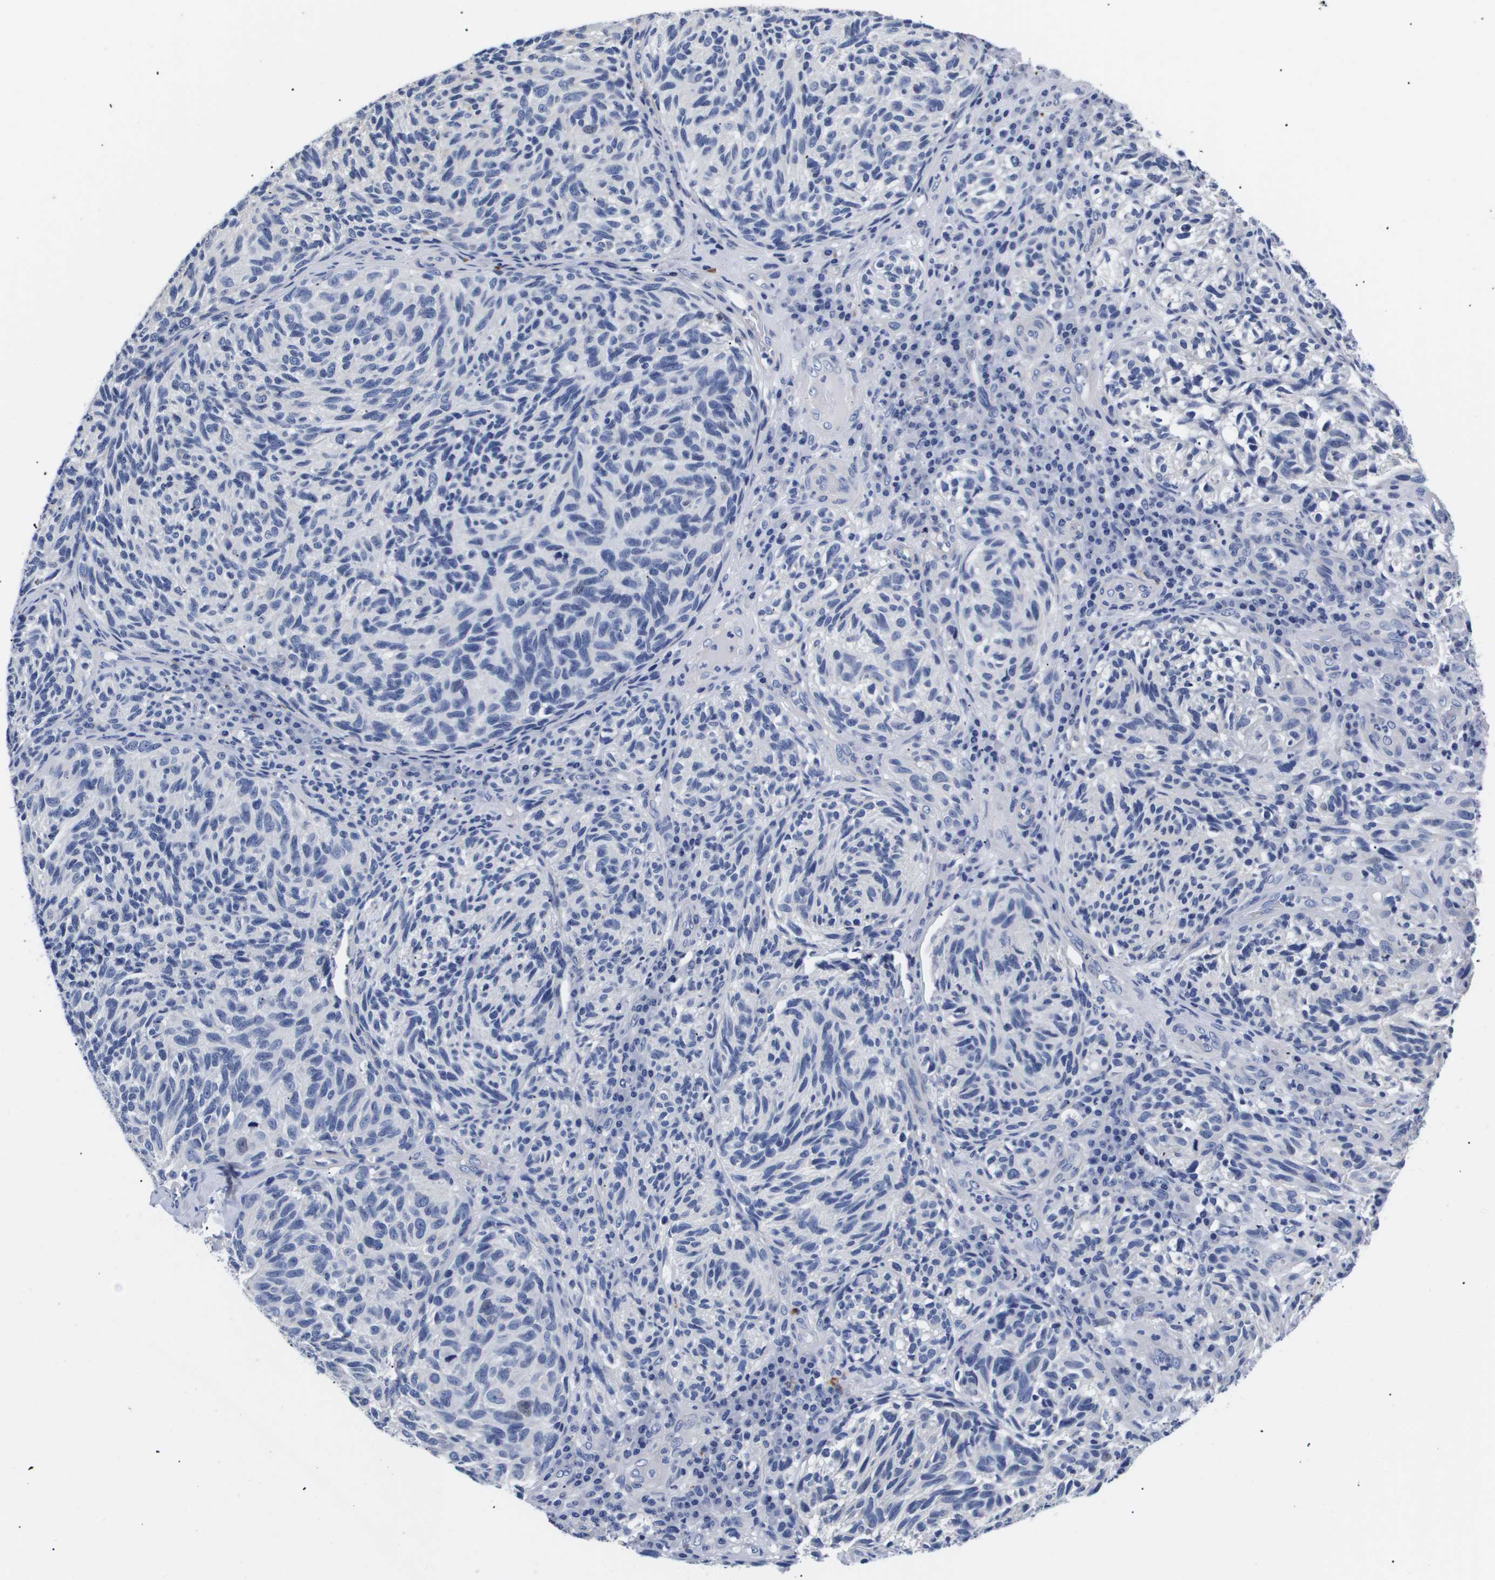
{"staining": {"intensity": "negative", "quantity": "none", "location": "none"}, "tissue": "melanoma", "cell_type": "Tumor cells", "image_type": "cancer", "snomed": [{"axis": "morphology", "description": "Malignant melanoma, NOS"}, {"axis": "topography", "description": "Skin"}], "caption": "Protein analysis of melanoma displays no significant staining in tumor cells.", "gene": "ATP6V0A4", "patient": {"sex": "female", "age": 73}}